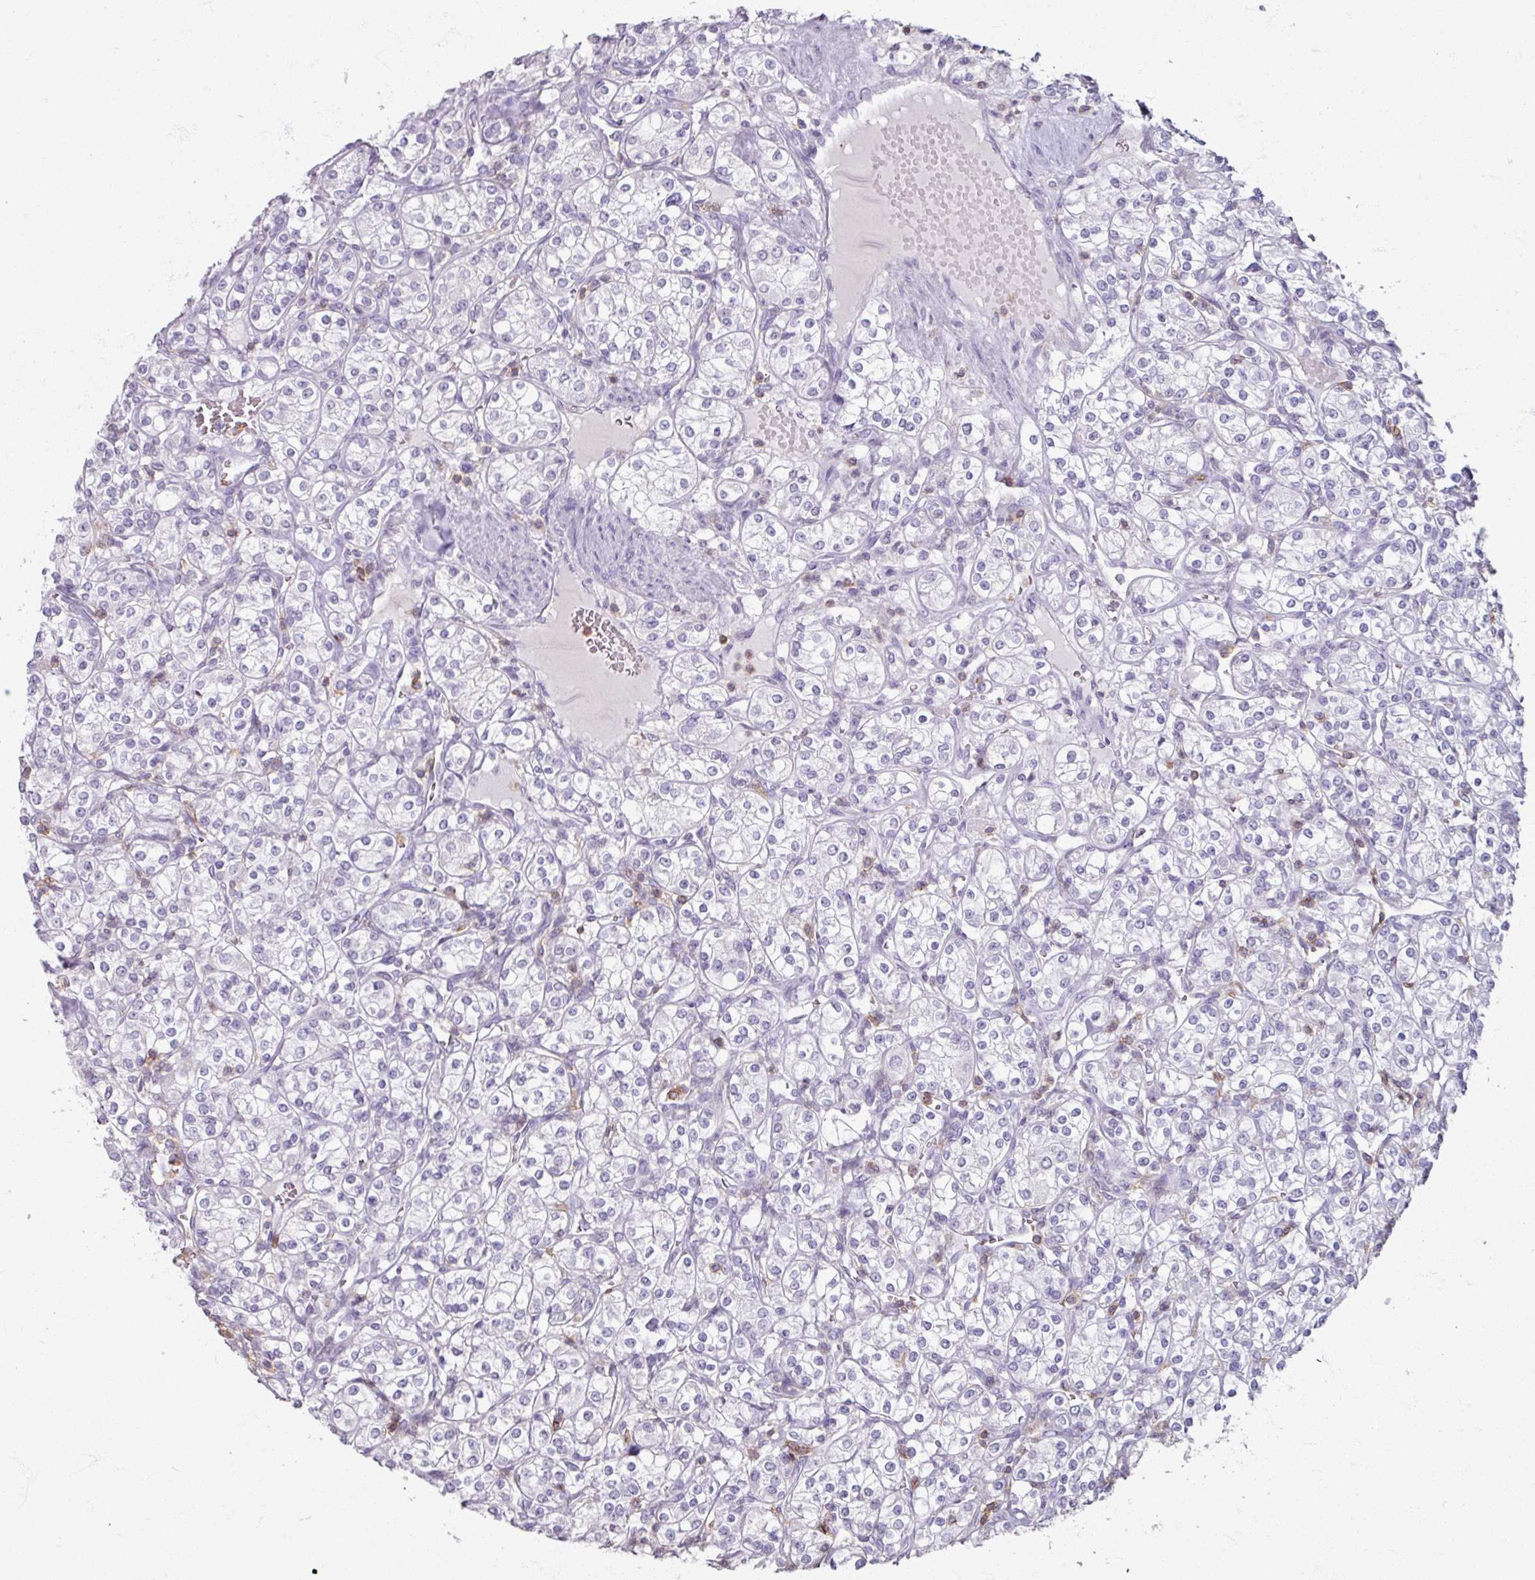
{"staining": {"intensity": "negative", "quantity": "none", "location": "none"}, "tissue": "renal cancer", "cell_type": "Tumor cells", "image_type": "cancer", "snomed": [{"axis": "morphology", "description": "Adenocarcinoma, NOS"}, {"axis": "topography", "description": "Kidney"}], "caption": "This is a histopathology image of IHC staining of renal cancer (adenocarcinoma), which shows no expression in tumor cells.", "gene": "PTPRC", "patient": {"sex": "male", "age": 77}}